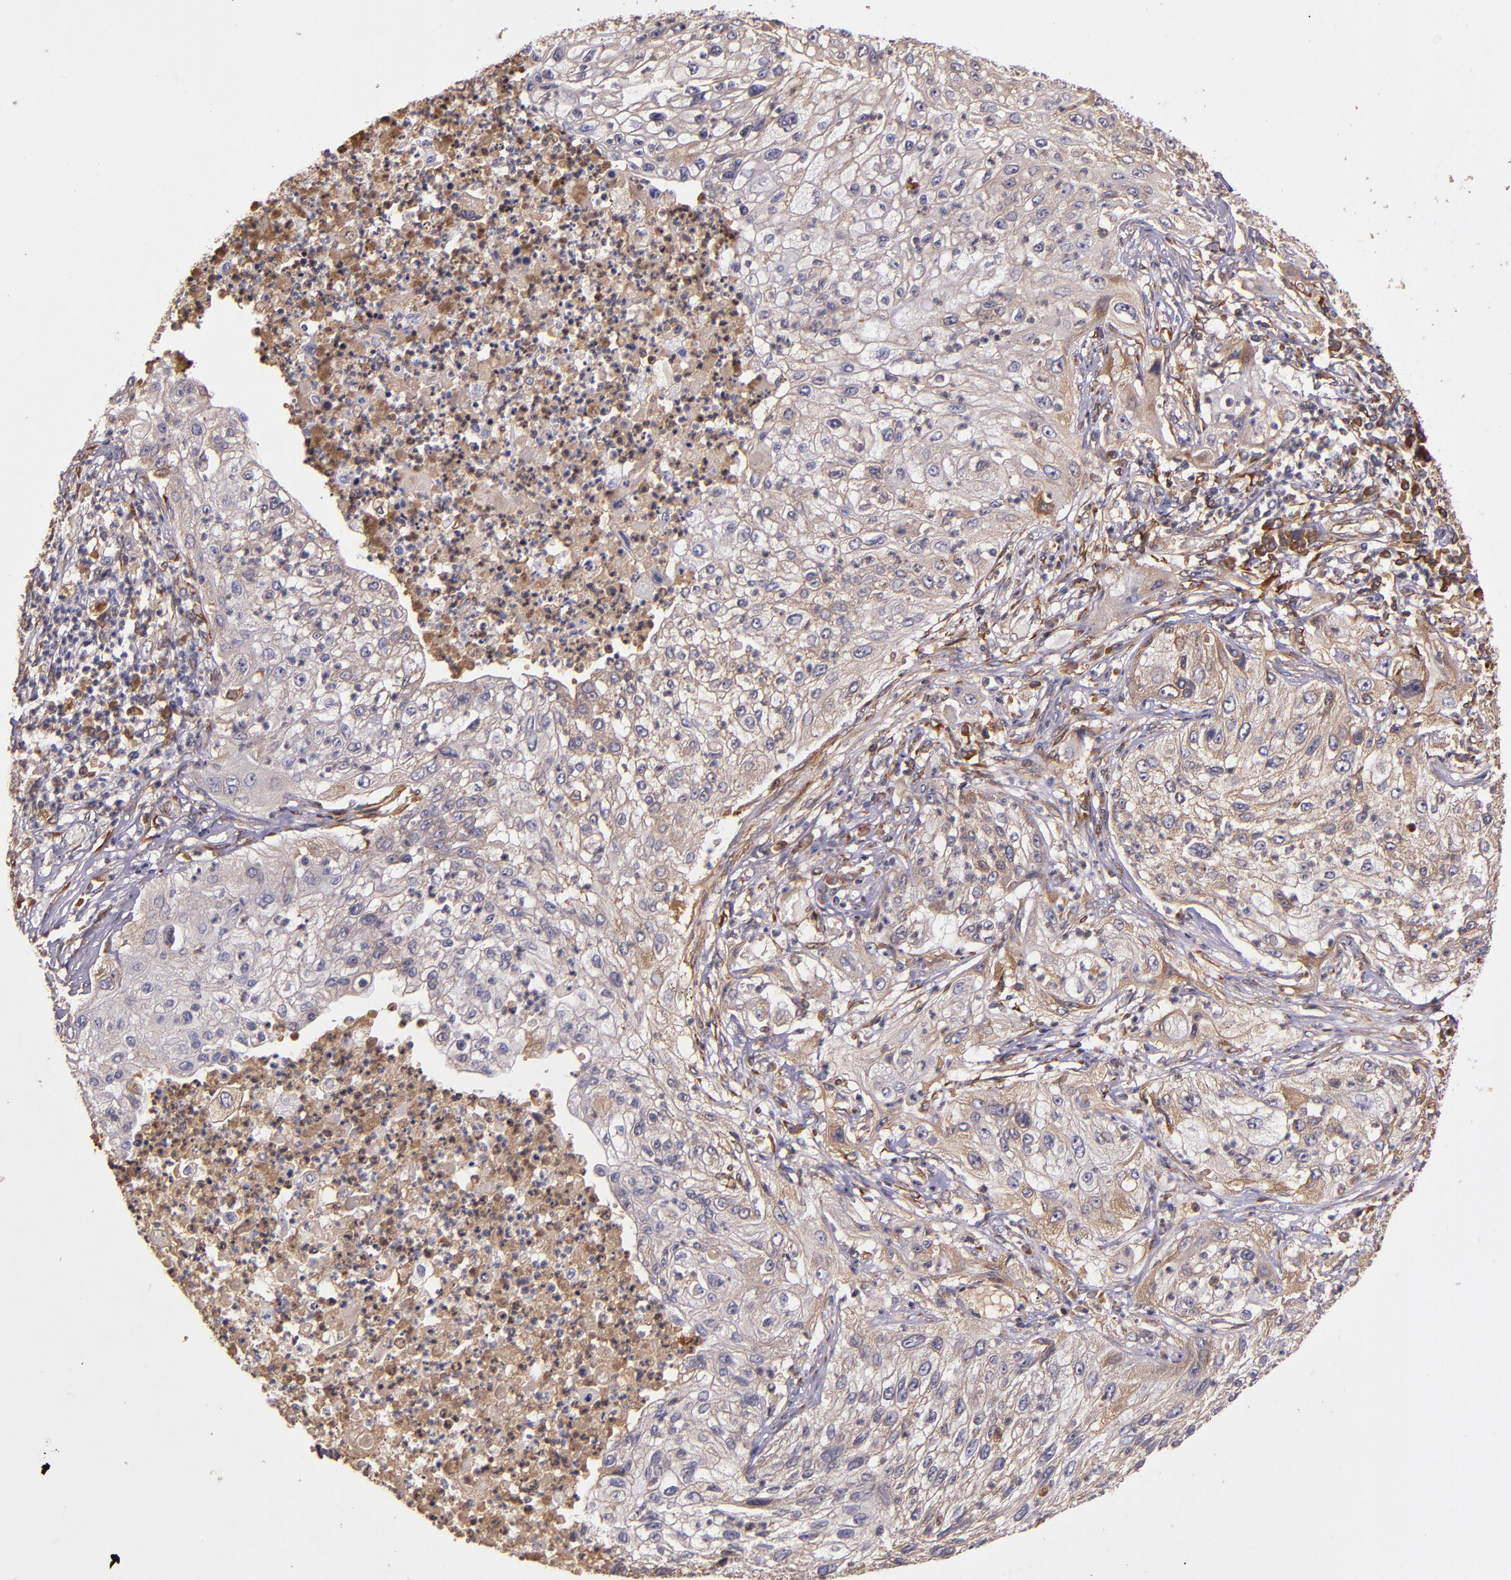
{"staining": {"intensity": "weak", "quantity": ">75%", "location": "cytoplasmic/membranous"}, "tissue": "lung cancer", "cell_type": "Tumor cells", "image_type": "cancer", "snomed": [{"axis": "morphology", "description": "Inflammation, NOS"}, {"axis": "morphology", "description": "Squamous cell carcinoma, NOS"}, {"axis": "topography", "description": "Lymph node"}, {"axis": "topography", "description": "Soft tissue"}, {"axis": "topography", "description": "Lung"}], "caption": "Approximately >75% of tumor cells in human squamous cell carcinoma (lung) demonstrate weak cytoplasmic/membranous protein staining as visualized by brown immunohistochemical staining.", "gene": "PRAF2", "patient": {"sex": "male", "age": 66}}